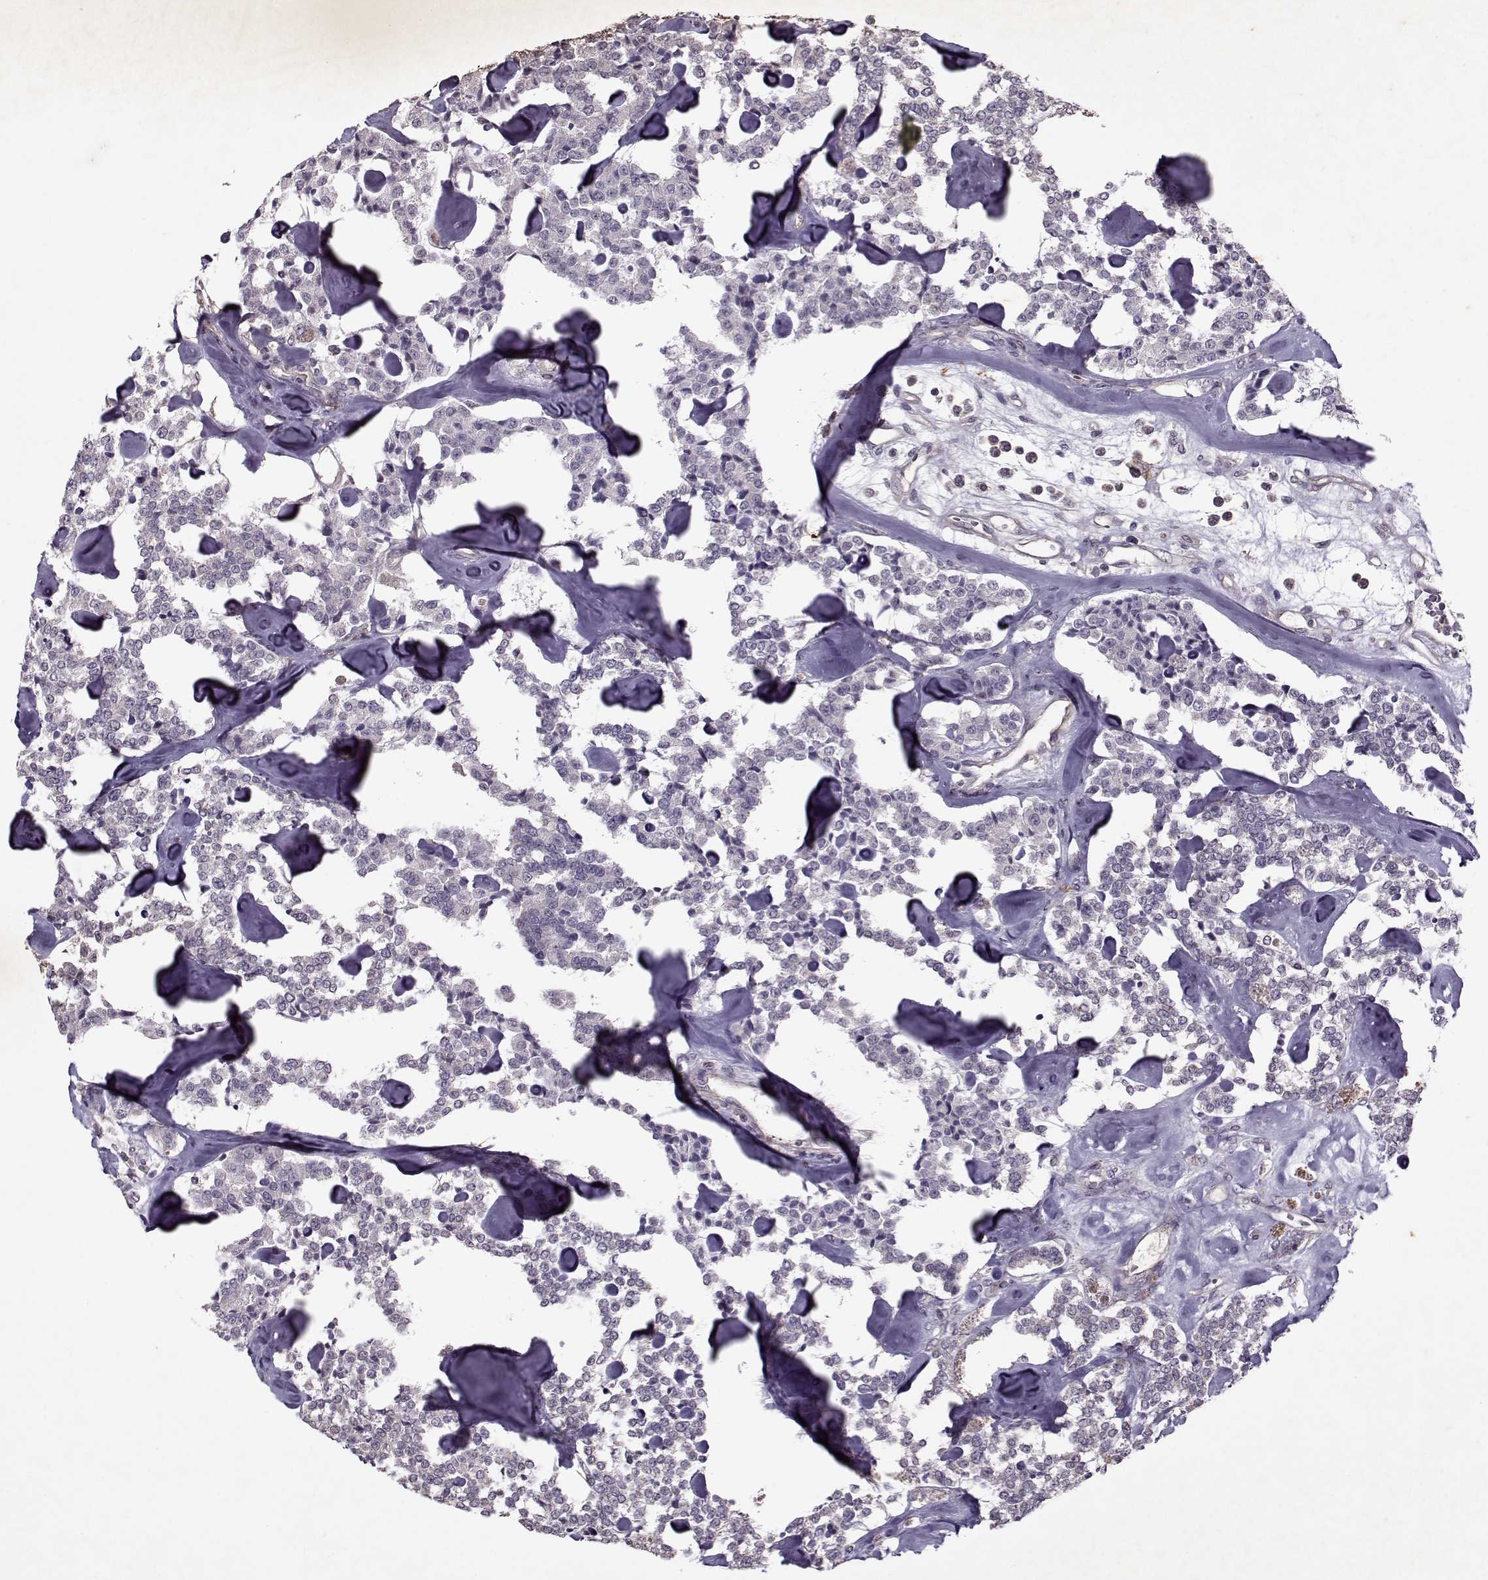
{"staining": {"intensity": "negative", "quantity": "none", "location": "none"}, "tissue": "carcinoid", "cell_type": "Tumor cells", "image_type": "cancer", "snomed": [{"axis": "morphology", "description": "Carcinoid, malignant, NOS"}, {"axis": "topography", "description": "Pancreas"}], "caption": "Immunohistochemistry (IHC) image of human carcinoid stained for a protein (brown), which reveals no positivity in tumor cells.", "gene": "KRT9", "patient": {"sex": "male", "age": 41}}